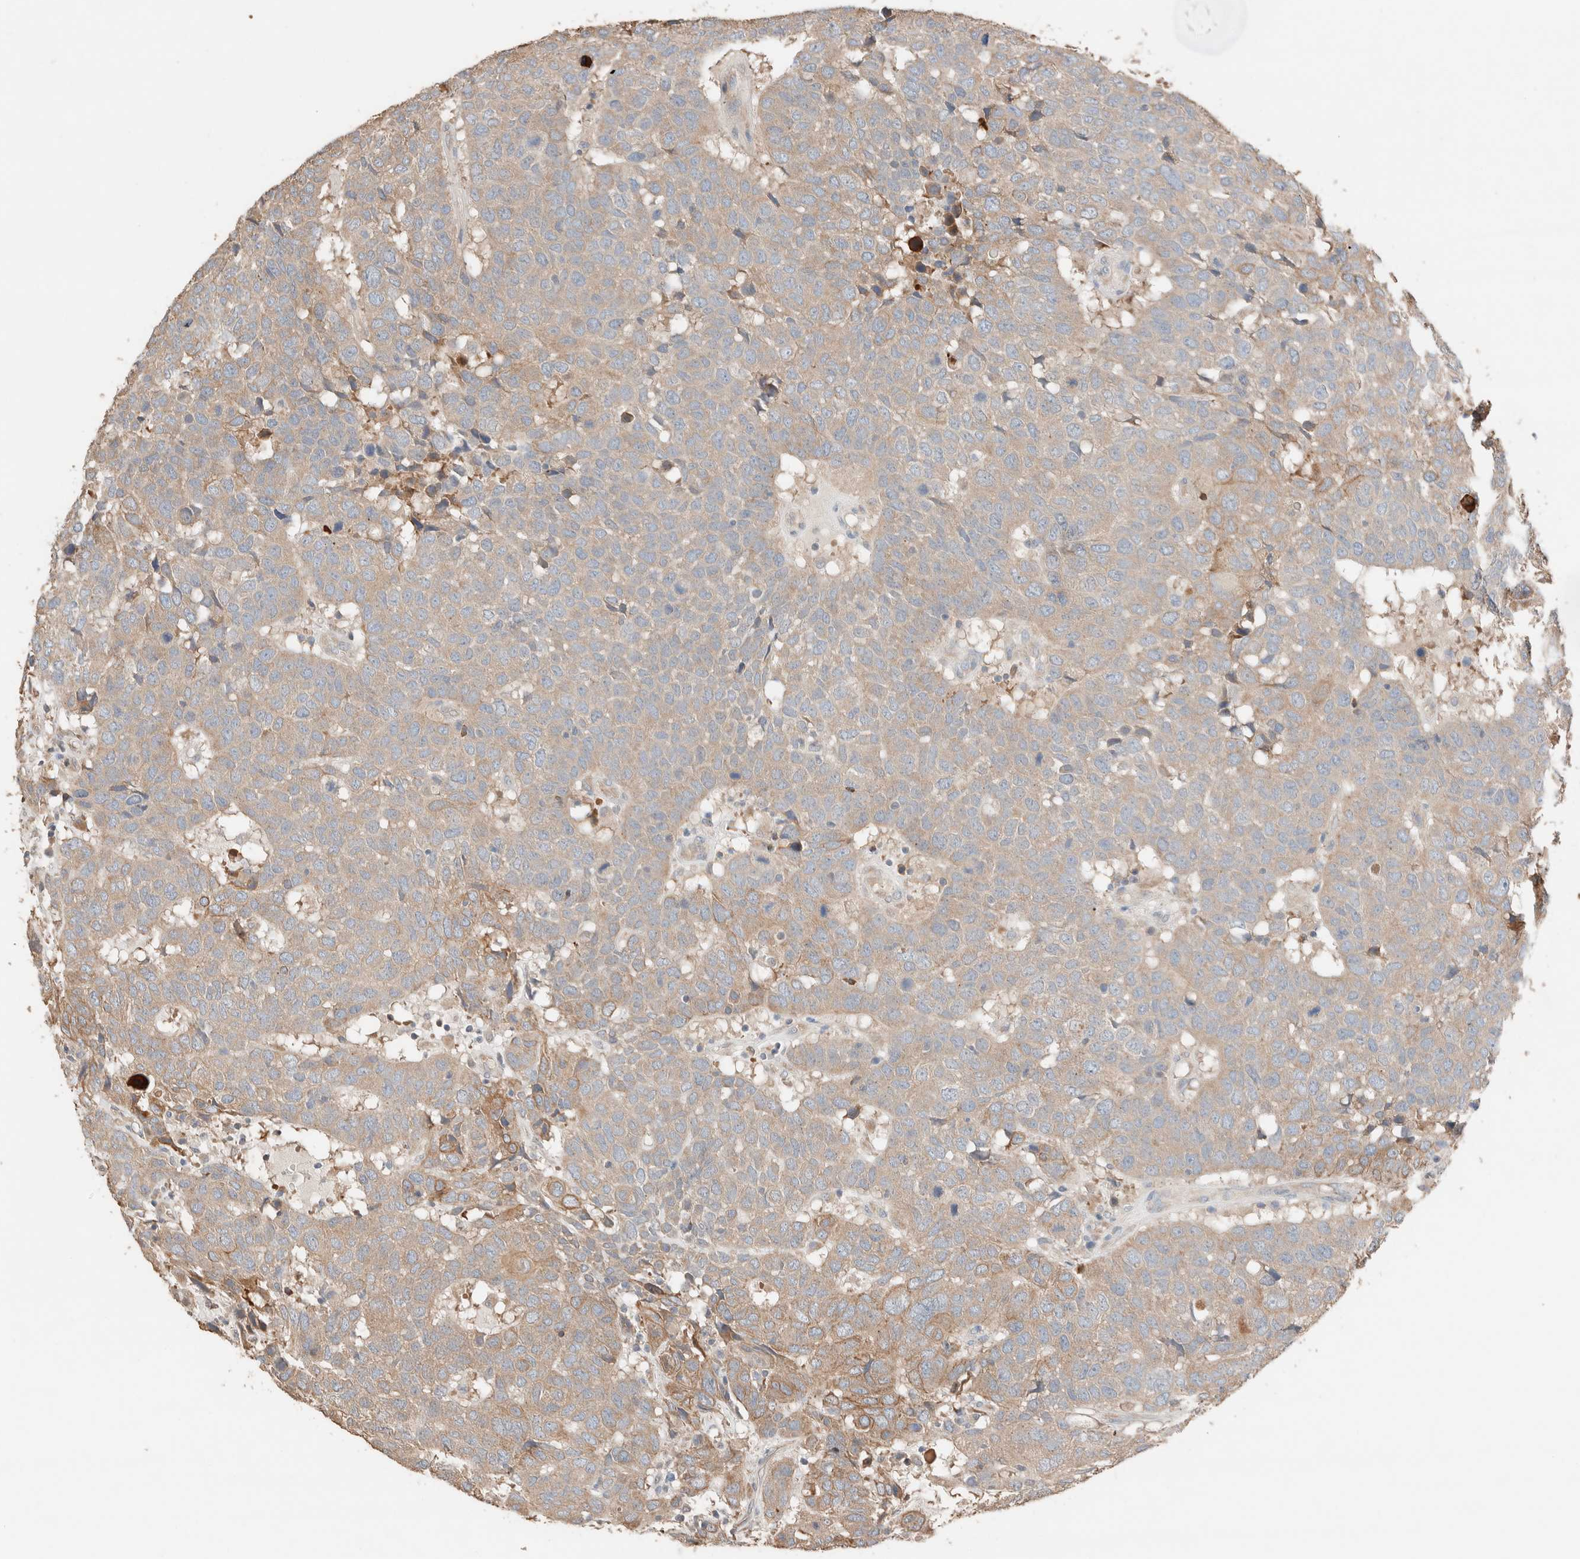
{"staining": {"intensity": "weak", "quantity": ">75%", "location": "cytoplasmic/membranous"}, "tissue": "head and neck cancer", "cell_type": "Tumor cells", "image_type": "cancer", "snomed": [{"axis": "morphology", "description": "Squamous cell carcinoma, NOS"}, {"axis": "topography", "description": "Head-Neck"}], "caption": "This is an image of IHC staining of head and neck cancer, which shows weak staining in the cytoplasmic/membranous of tumor cells.", "gene": "TUBD1", "patient": {"sex": "male", "age": 66}}